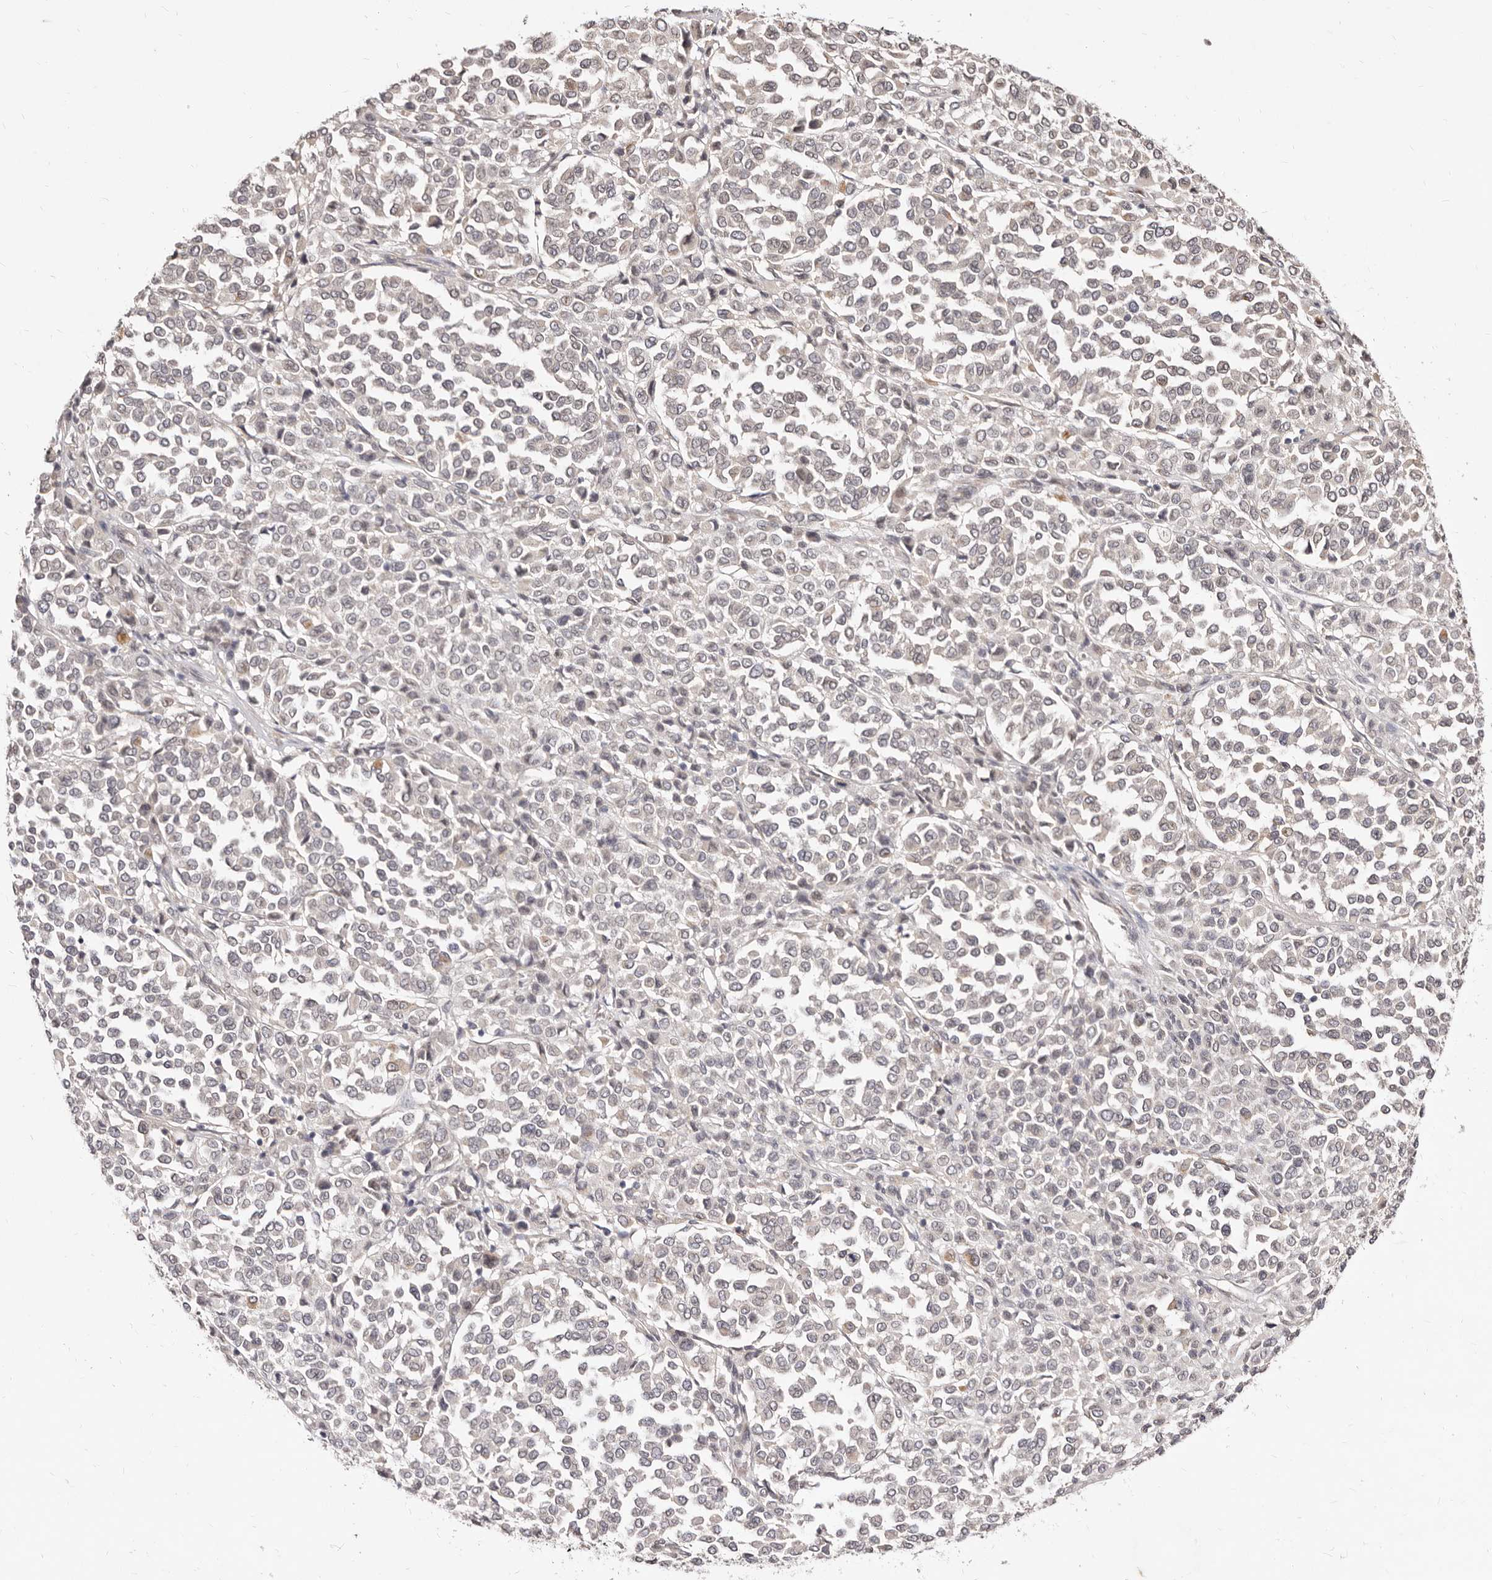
{"staining": {"intensity": "negative", "quantity": "none", "location": "none"}, "tissue": "melanoma", "cell_type": "Tumor cells", "image_type": "cancer", "snomed": [{"axis": "morphology", "description": "Malignant melanoma, Metastatic site"}, {"axis": "topography", "description": "Pancreas"}], "caption": "Immunohistochemistry (IHC) of human malignant melanoma (metastatic site) displays no positivity in tumor cells.", "gene": "LCORL", "patient": {"sex": "female", "age": 30}}